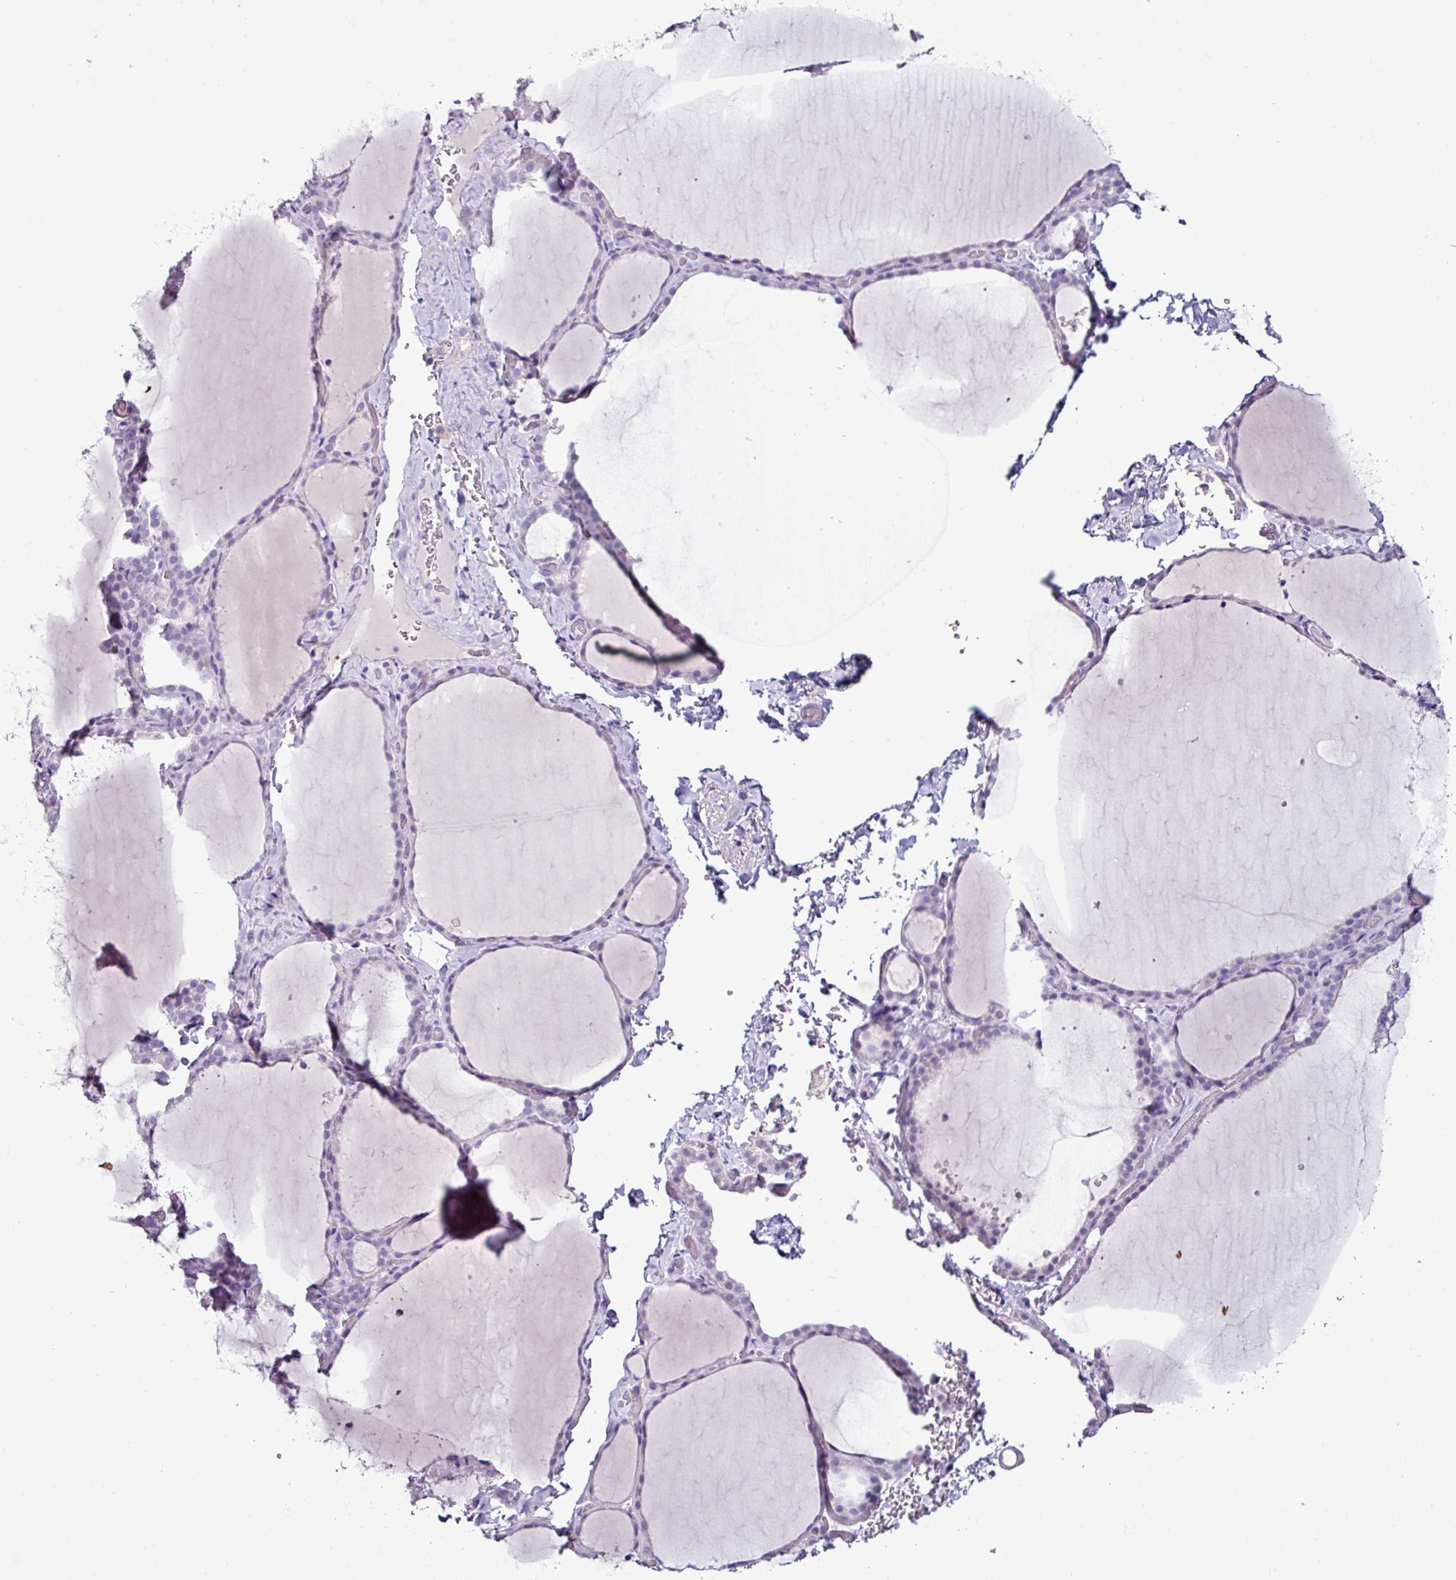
{"staining": {"intensity": "negative", "quantity": "none", "location": "none"}, "tissue": "thyroid gland", "cell_type": "Glandular cells", "image_type": "normal", "snomed": [{"axis": "morphology", "description": "Normal tissue, NOS"}, {"axis": "topography", "description": "Thyroid gland"}], "caption": "High power microscopy histopathology image of an IHC image of benign thyroid gland, revealing no significant expression in glandular cells.", "gene": "GLP2R", "patient": {"sex": "female", "age": 22}}